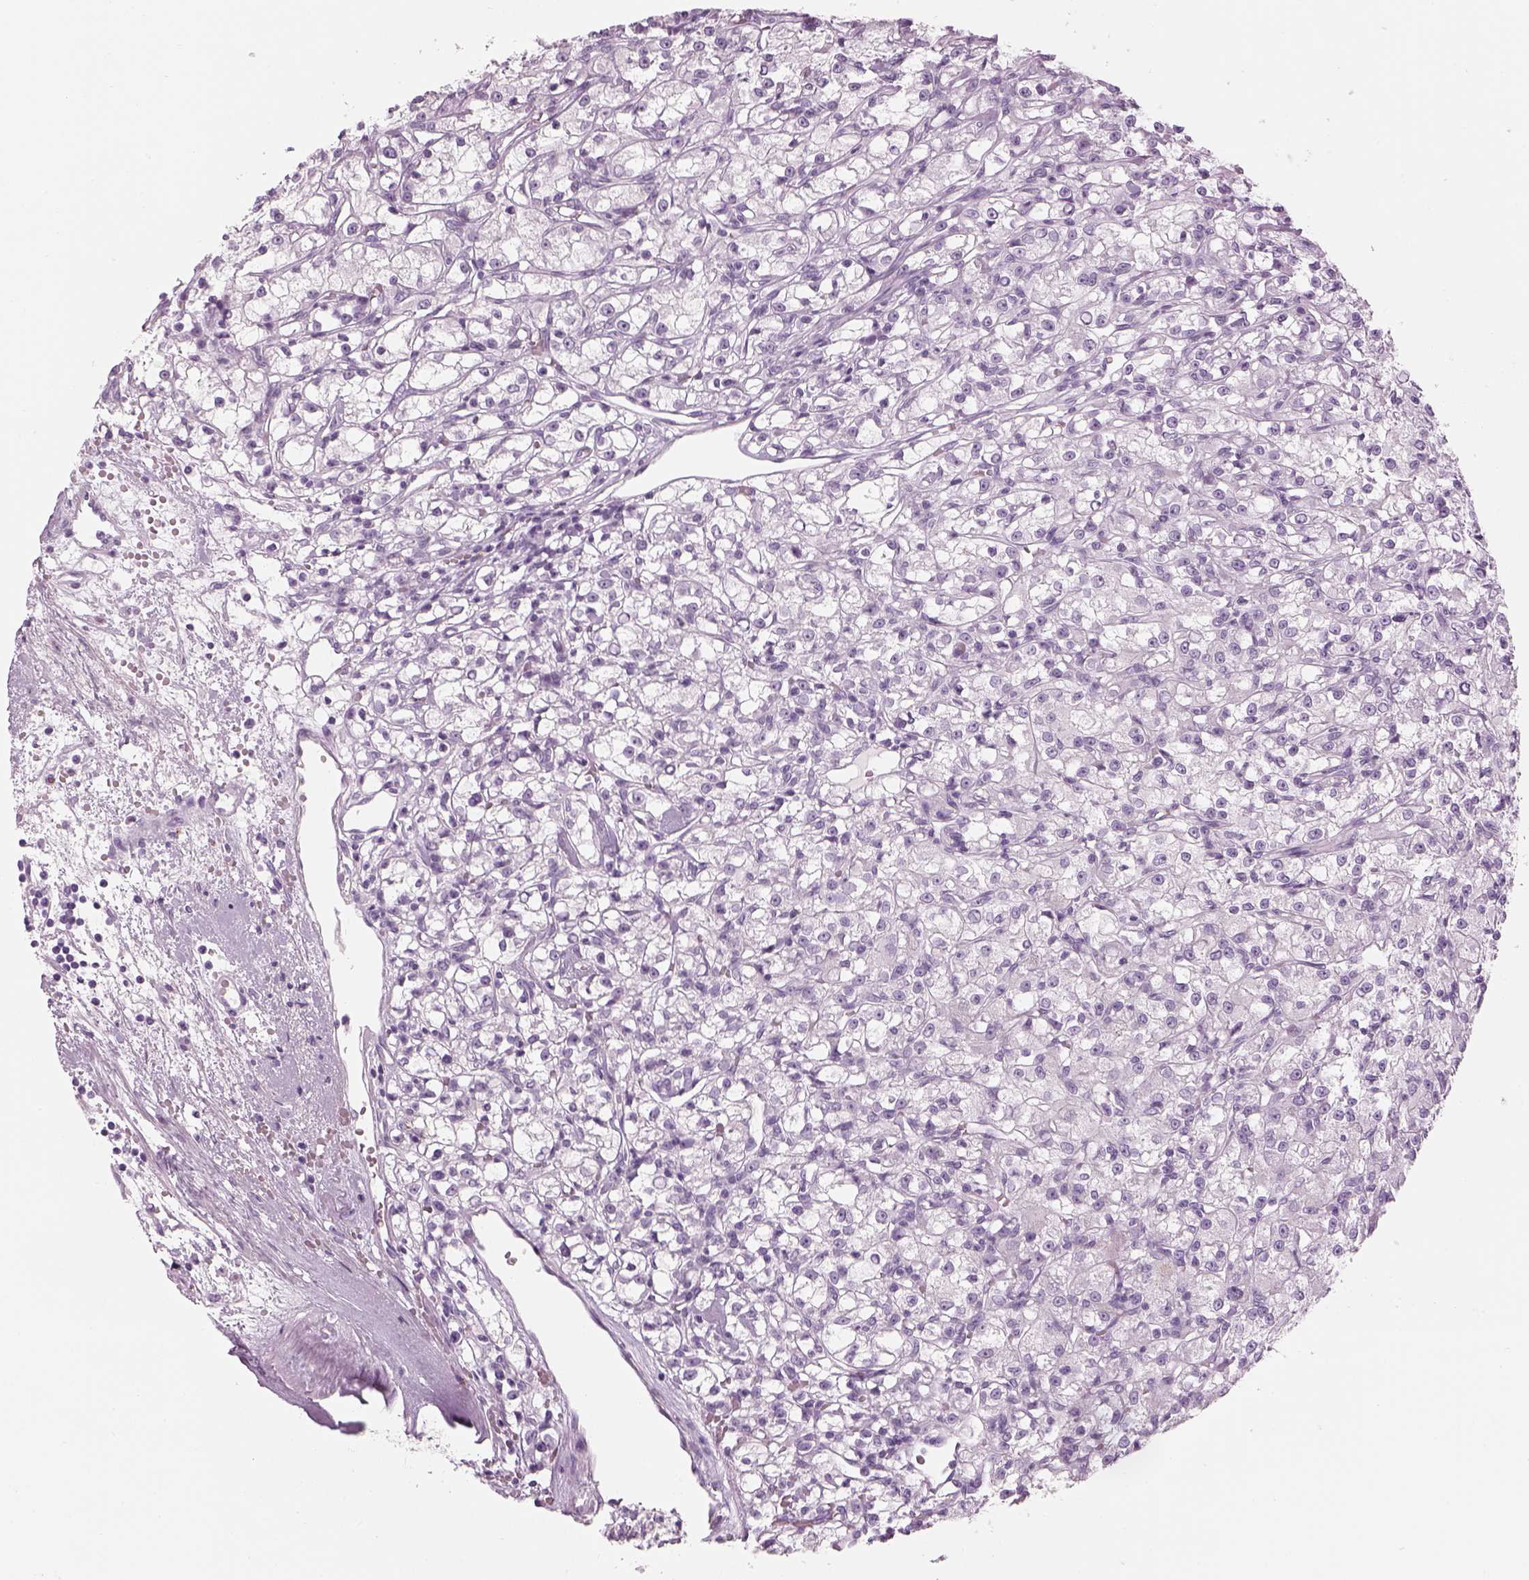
{"staining": {"intensity": "negative", "quantity": "none", "location": "none"}, "tissue": "renal cancer", "cell_type": "Tumor cells", "image_type": "cancer", "snomed": [{"axis": "morphology", "description": "Adenocarcinoma, NOS"}, {"axis": "topography", "description": "Kidney"}], "caption": "DAB immunohistochemical staining of renal cancer (adenocarcinoma) shows no significant expression in tumor cells.", "gene": "SAG", "patient": {"sex": "female", "age": 59}}